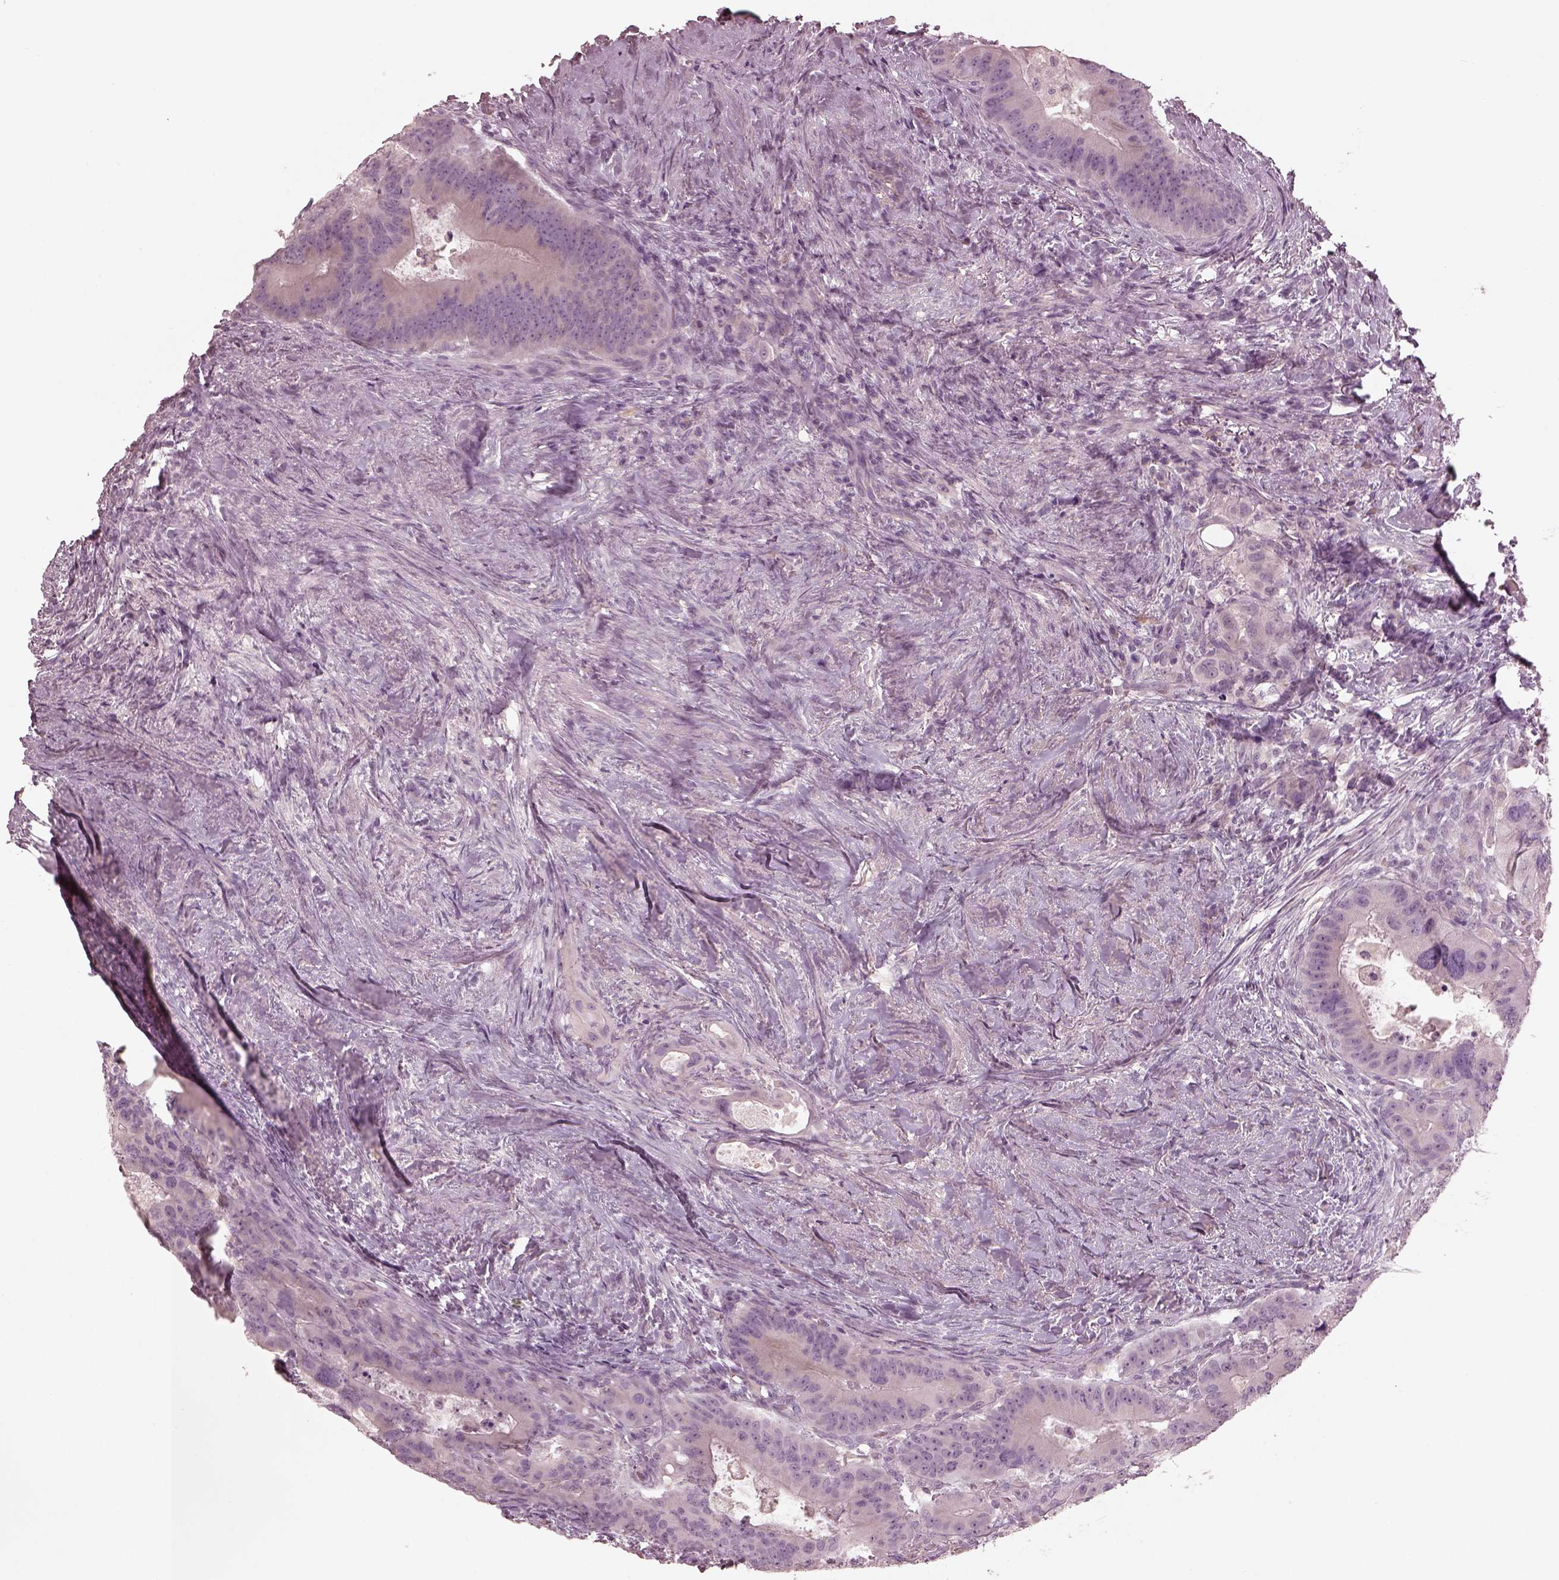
{"staining": {"intensity": "negative", "quantity": "none", "location": "none"}, "tissue": "colorectal cancer", "cell_type": "Tumor cells", "image_type": "cancer", "snomed": [{"axis": "morphology", "description": "Adenocarcinoma, NOS"}, {"axis": "topography", "description": "Rectum"}], "caption": "This is a photomicrograph of immunohistochemistry staining of colorectal cancer, which shows no positivity in tumor cells. (Brightfield microscopy of DAB (3,3'-diaminobenzidine) immunohistochemistry (IHC) at high magnification).", "gene": "MIA", "patient": {"sex": "male", "age": 64}}